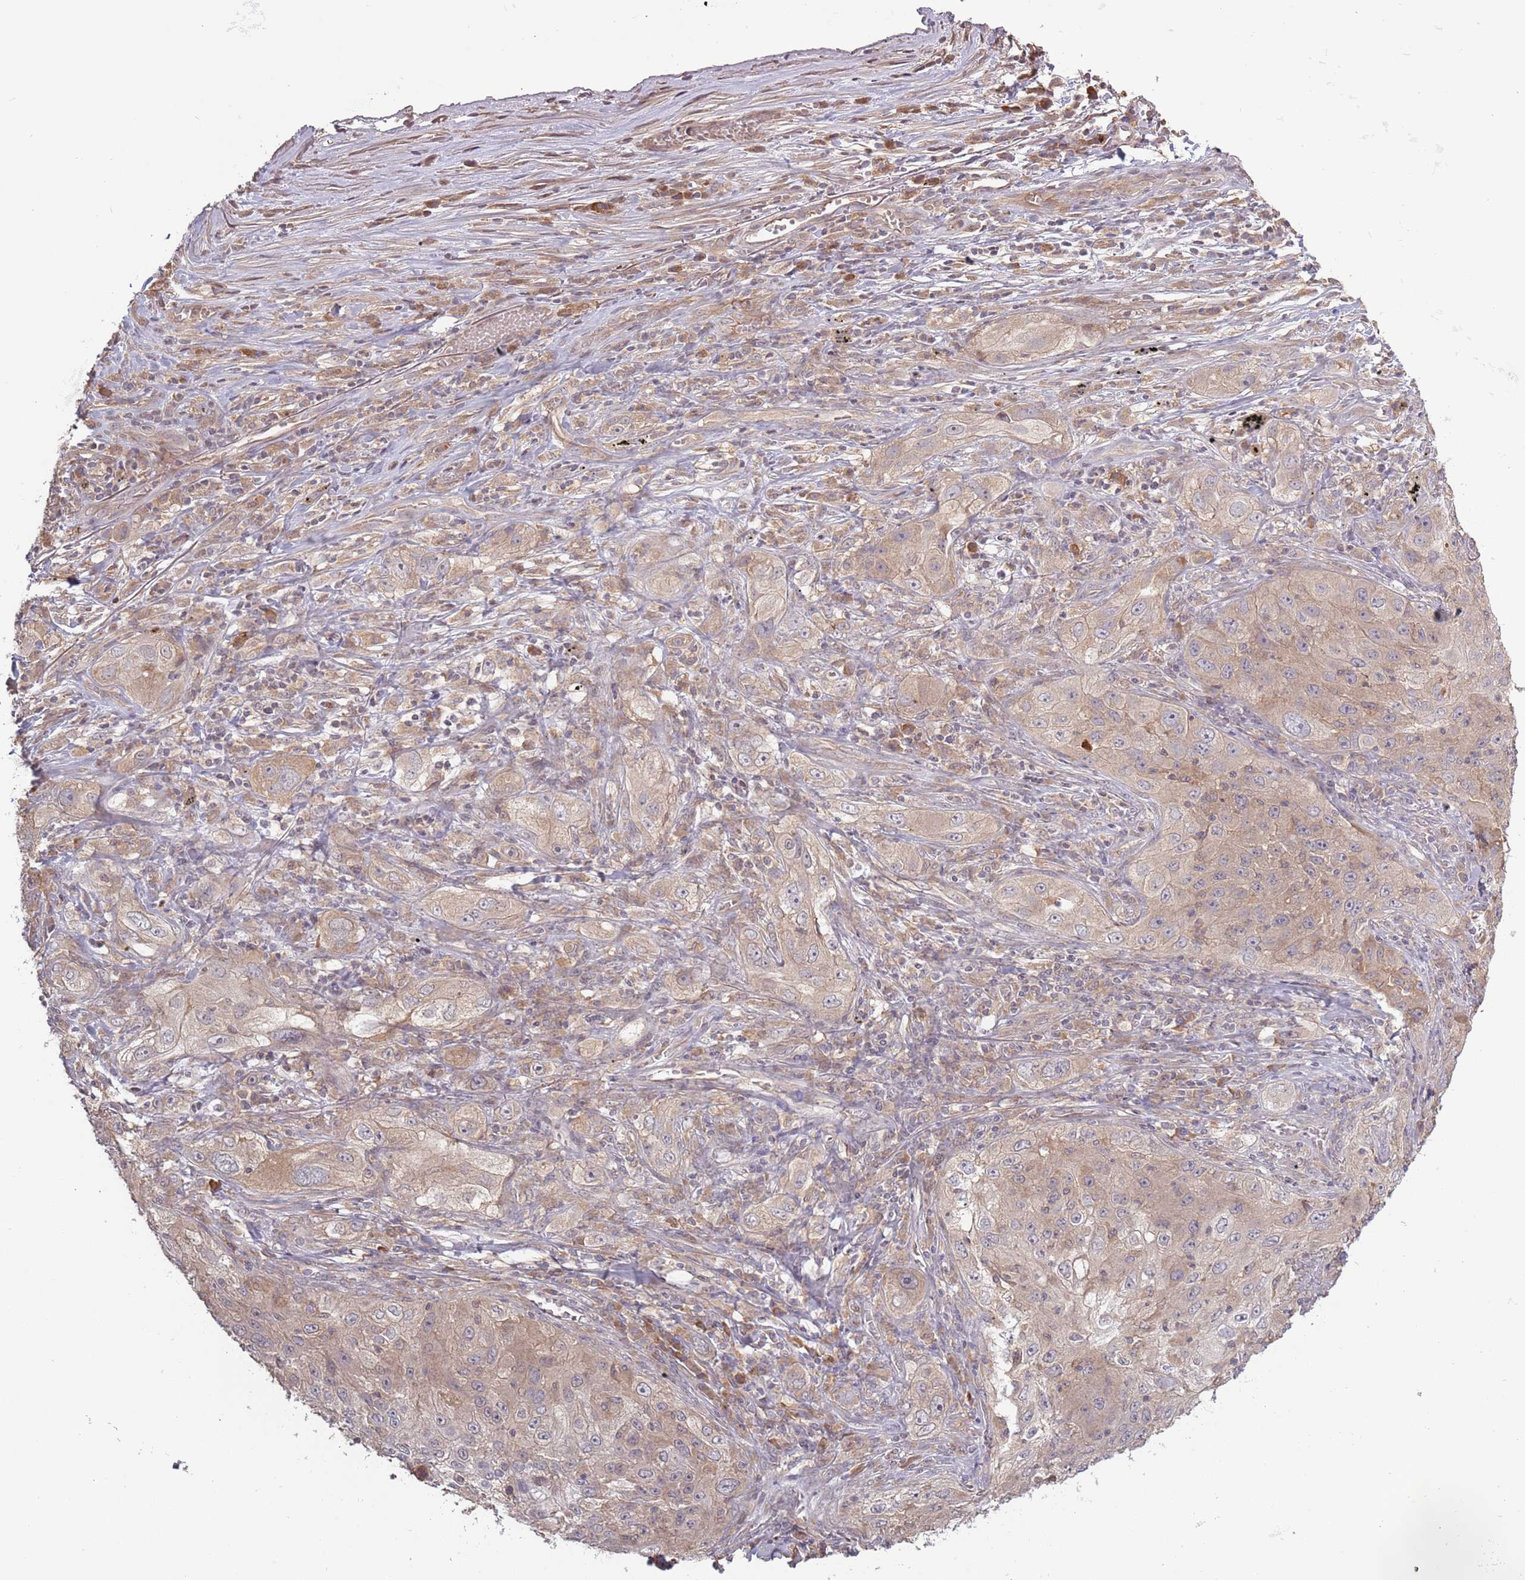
{"staining": {"intensity": "weak", "quantity": ">75%", "location": "cytoplasmic/membranous"}, "tissue": "lung cancer", "cell_type": "Tumor cells", "image_type": "cancer", "snomed": [{"axis": "morphology", "description": "Squamous cell carcinoma, NOS"}, {"axis": "topography", "description": "Lung"}], "caption": "Immunohistochemistry (IHC) photomicrograph of lung cancer (squamous cell carcinoma) stained for a protein (brown), which exhibits low levels of weak cytoplasmic/membranous positivity in approximately >75% of tumor cells.", "gene": "USP32", "patient": {"sex": "female", "age": 69}}